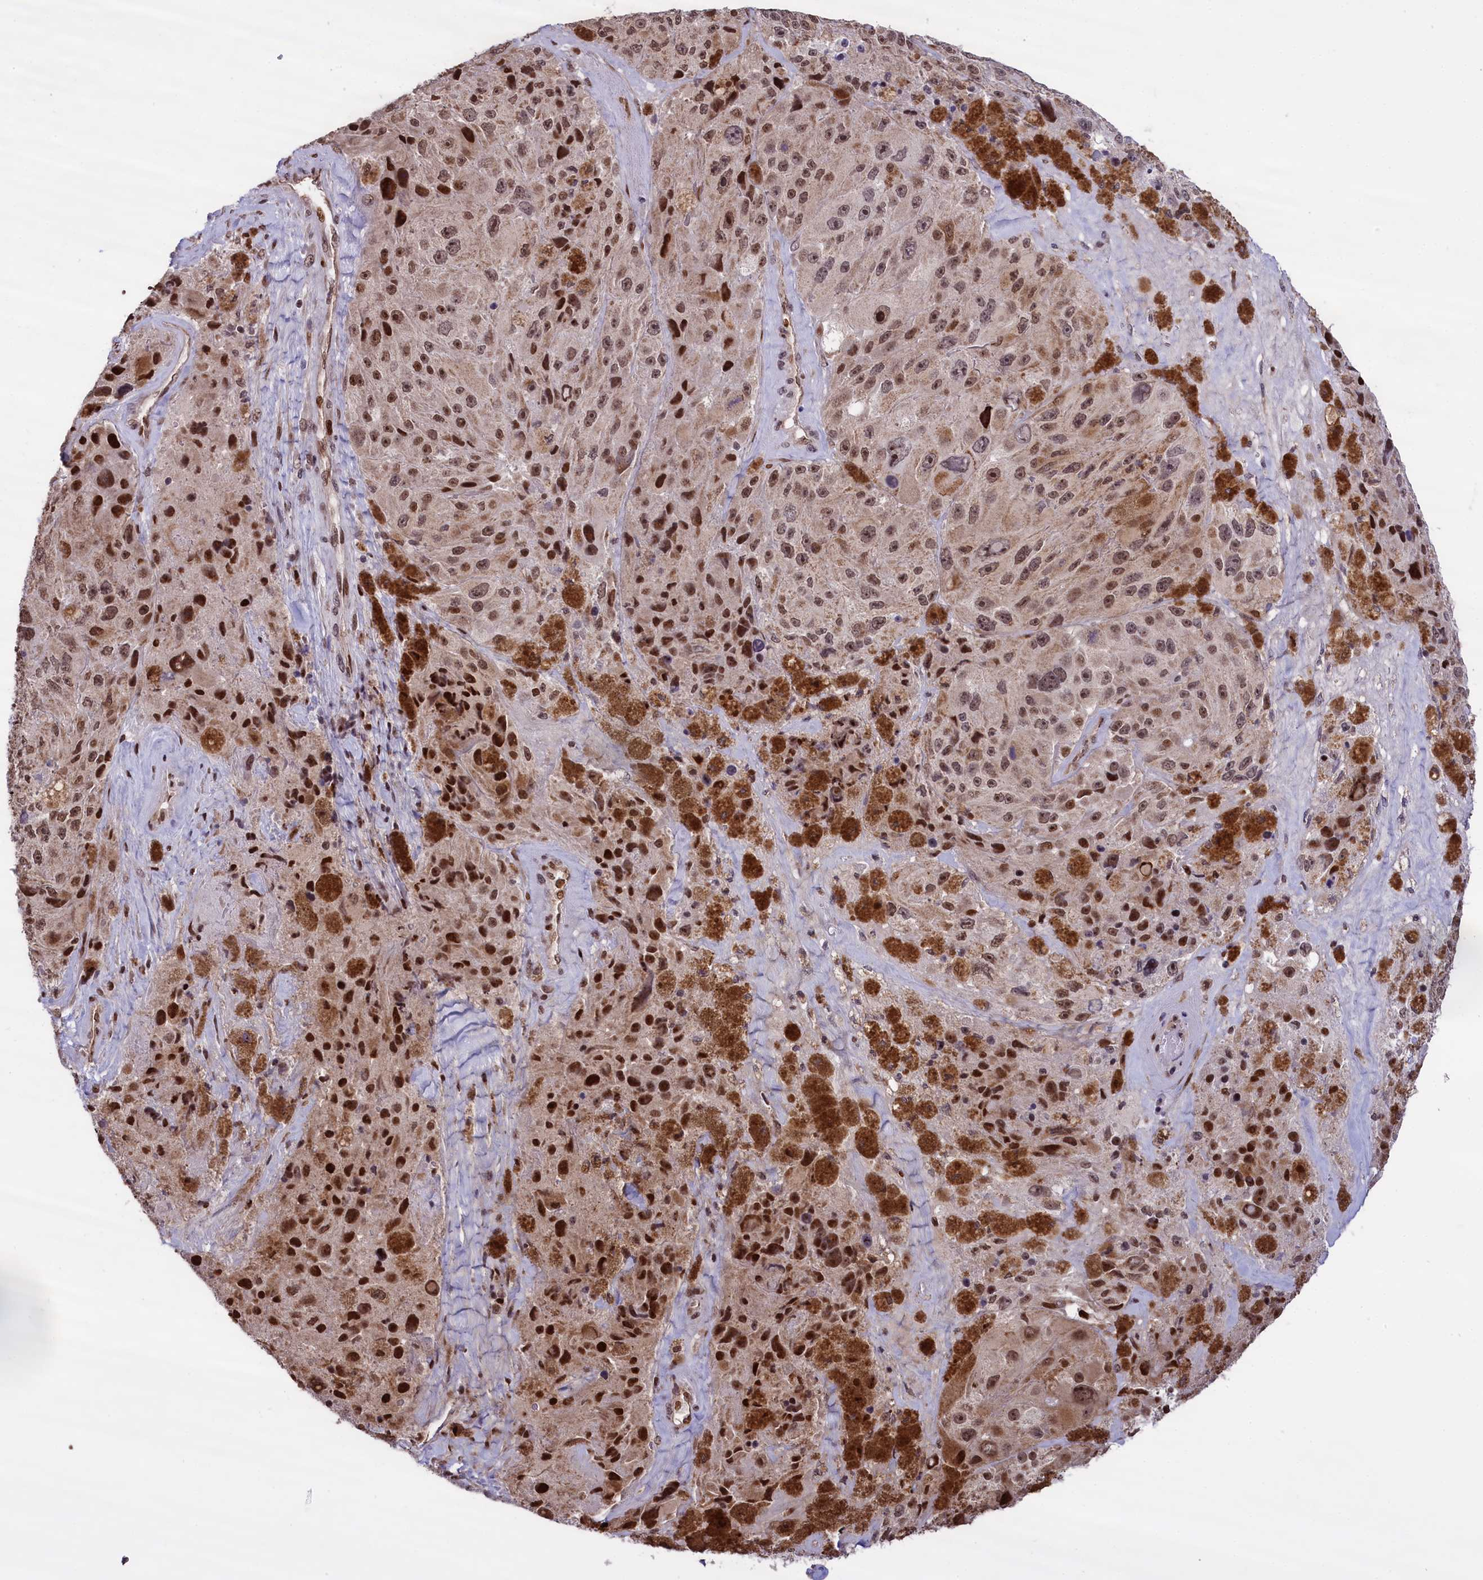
{"staining": {"intensity": "moderate", "quantity": ">75%", "location": "nuclear"}, "tissue": "melanoma", "cell_type": "Tumor cells", "image_type": "cancer", "snomed": [{"axis": "morphology", "description": "Malignant melanoma, Metastatic site"}, {"axis": "topography", "description": "Lymph node"}], "caption": "Protein analysis of malignant melanoma (metastatic site) tissue shows moderate nuclear expression in approximately >75% of tumor cells.", "gene": "RELB", "patient": {"sex": "male", "age": 62}}